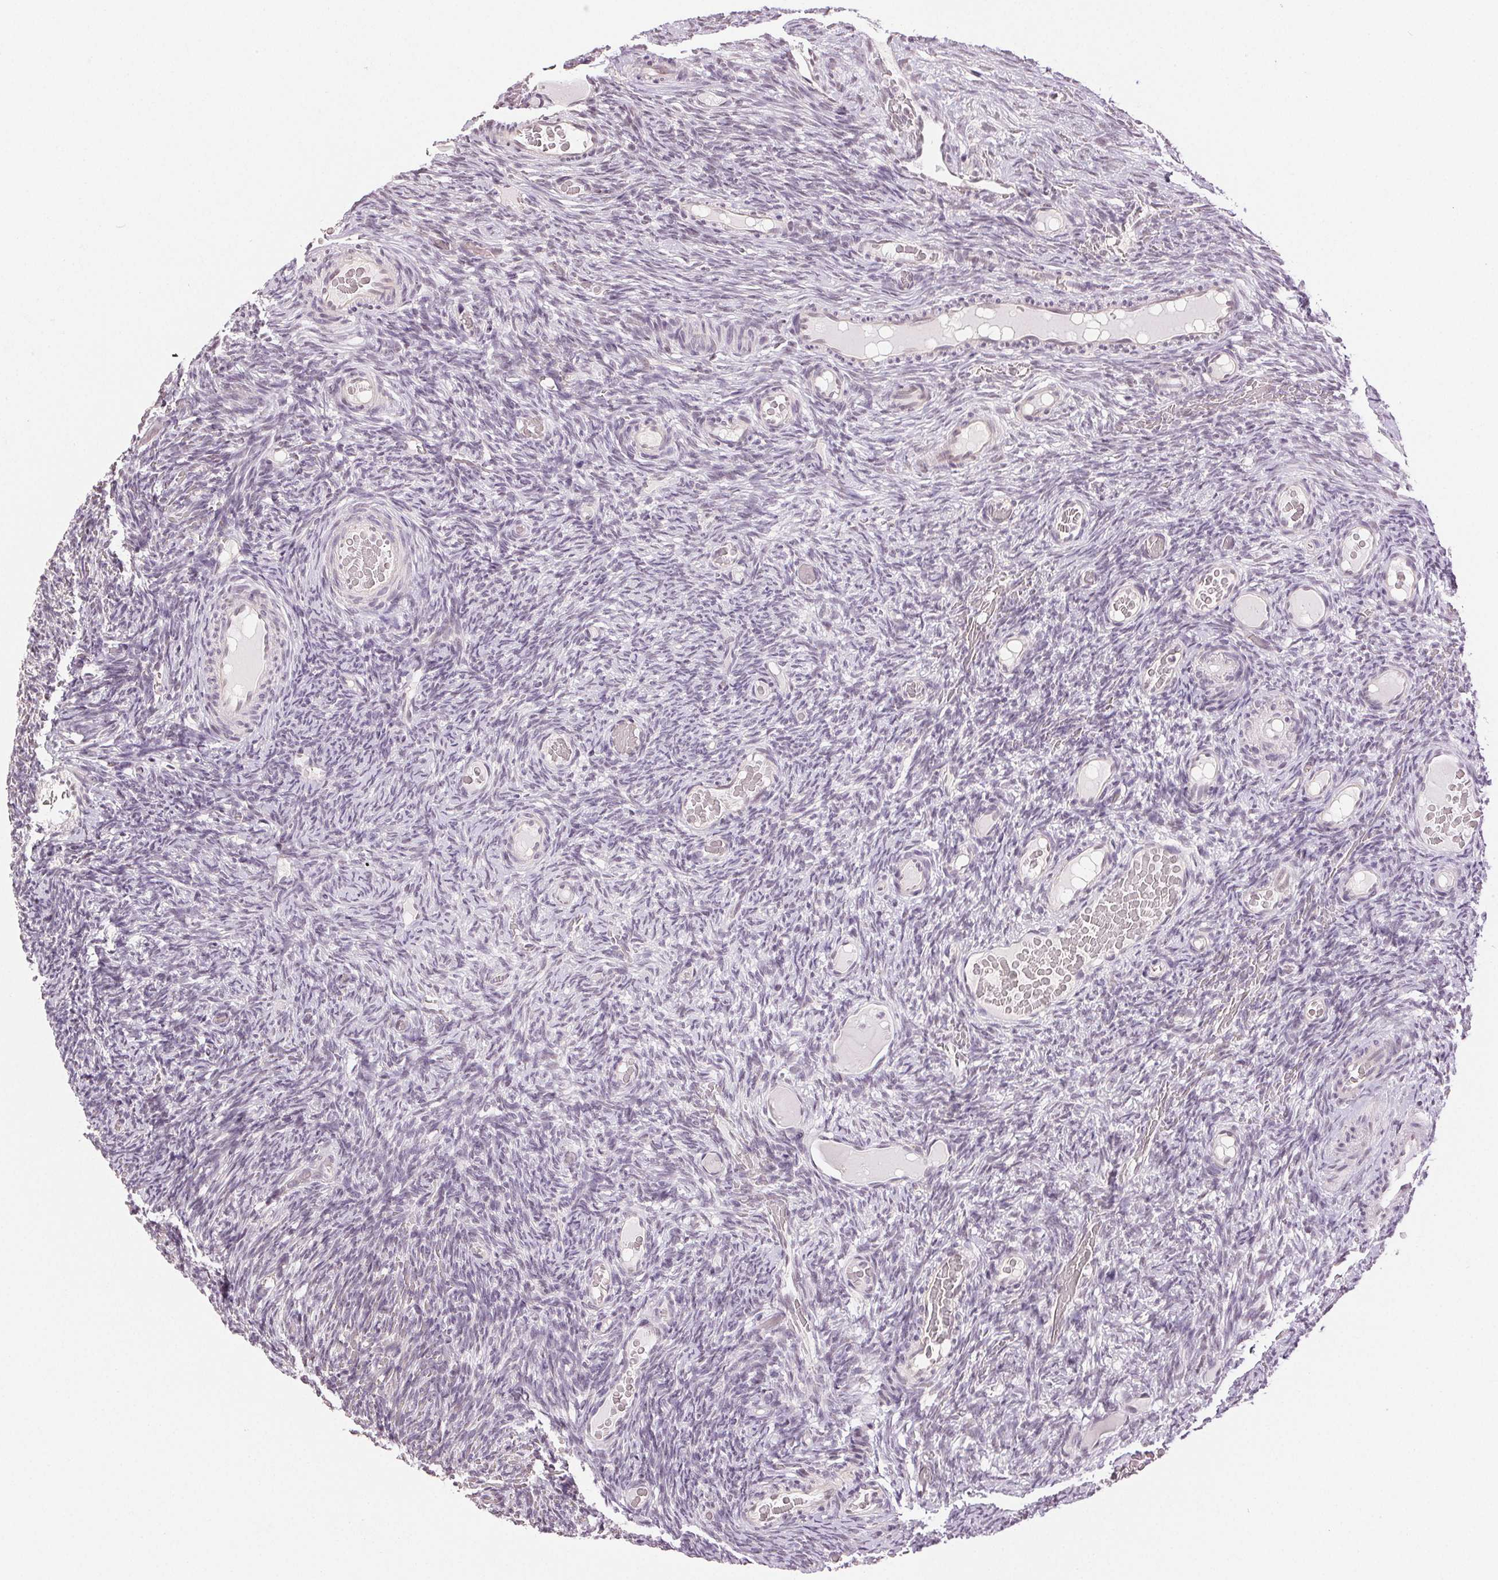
{"staining": {"intensity": "negative", "quantity": "none", "location": "none"}, "tissue": "ovary", "cell_type": "Ovarian stroma cells", "image_type": "normal", "snomed": [{"axis": "morphology", "description": "Normal tissue, NOS"}, {"axis": "topography", "description": "Ovary"}], "caption": "Immunohistochemistry micrograph of benign human ovary stained for a protein (brown), which shows no positivity in ovarian stroma cells. (DAB (3,3'-diaminobenzidine) immunohistochemistry (IHC), high magnification).", "gene": "PLCB1", "patient": {"sex": "female", "age": 34}}